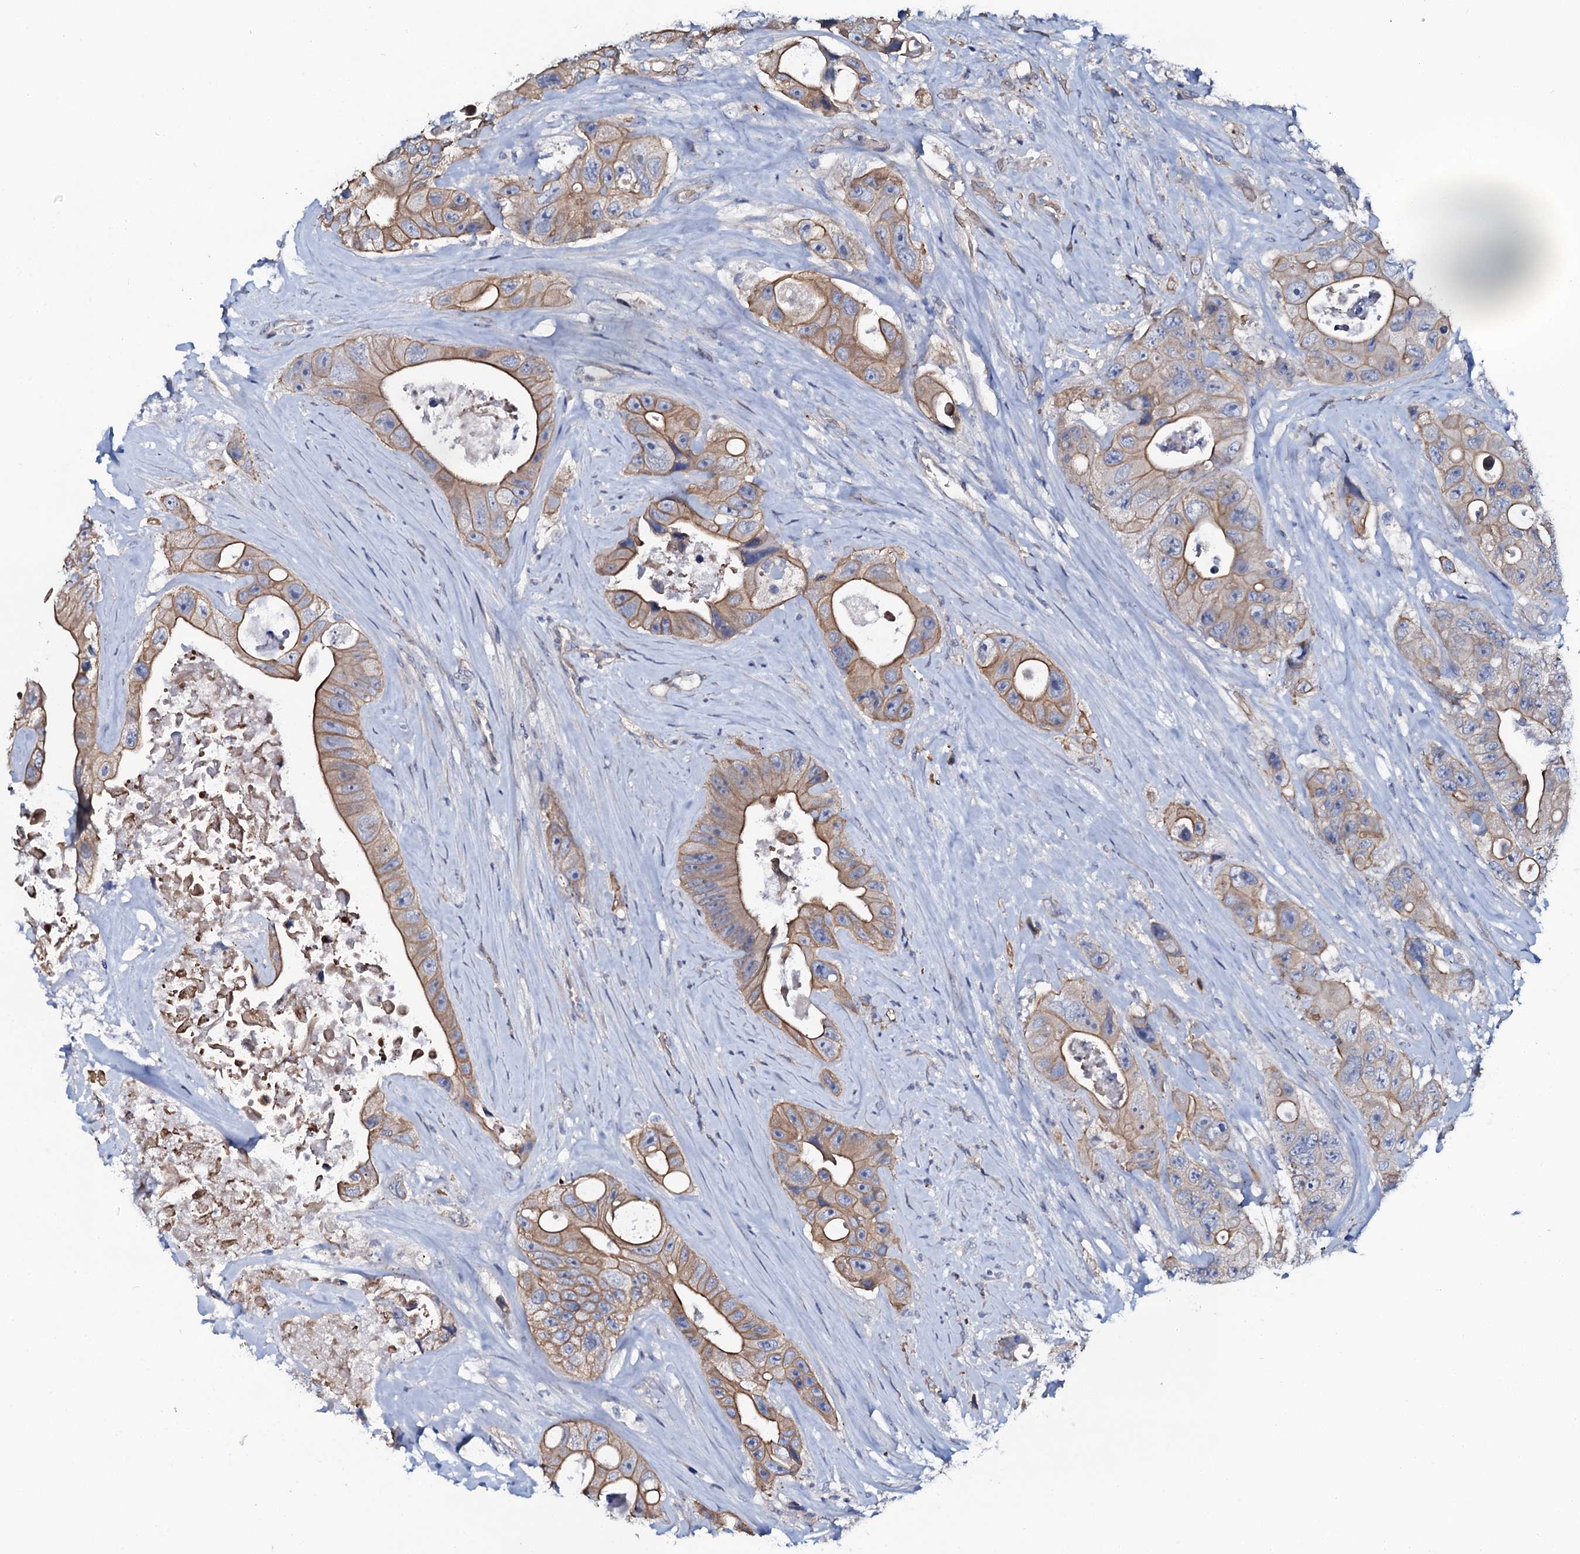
{"staining": {"intensity": "moderate", "quantity": ">75%", "location": "cytoplasmic/membranous"}, "tissue": "colorectal cancer", "cell_type": "Tumor cells", "image_type": "cancer", "snomed": [{"axis": "morphology", "description": "Adenocarcinoma, NOS"}, {"axis": "topography", "description": "Colon"}], "caption": "Colorectal cancer tissue shows moderate cytoplasmic/membranous staining in approximately >75% of tumor cells The protein is stained brown, and the nuclei are stained in blue (DAB IHC with brightfield microscopy, high magnification).", "gene": "C10orf88", "patient": {"sex": "female", "age": 46}}